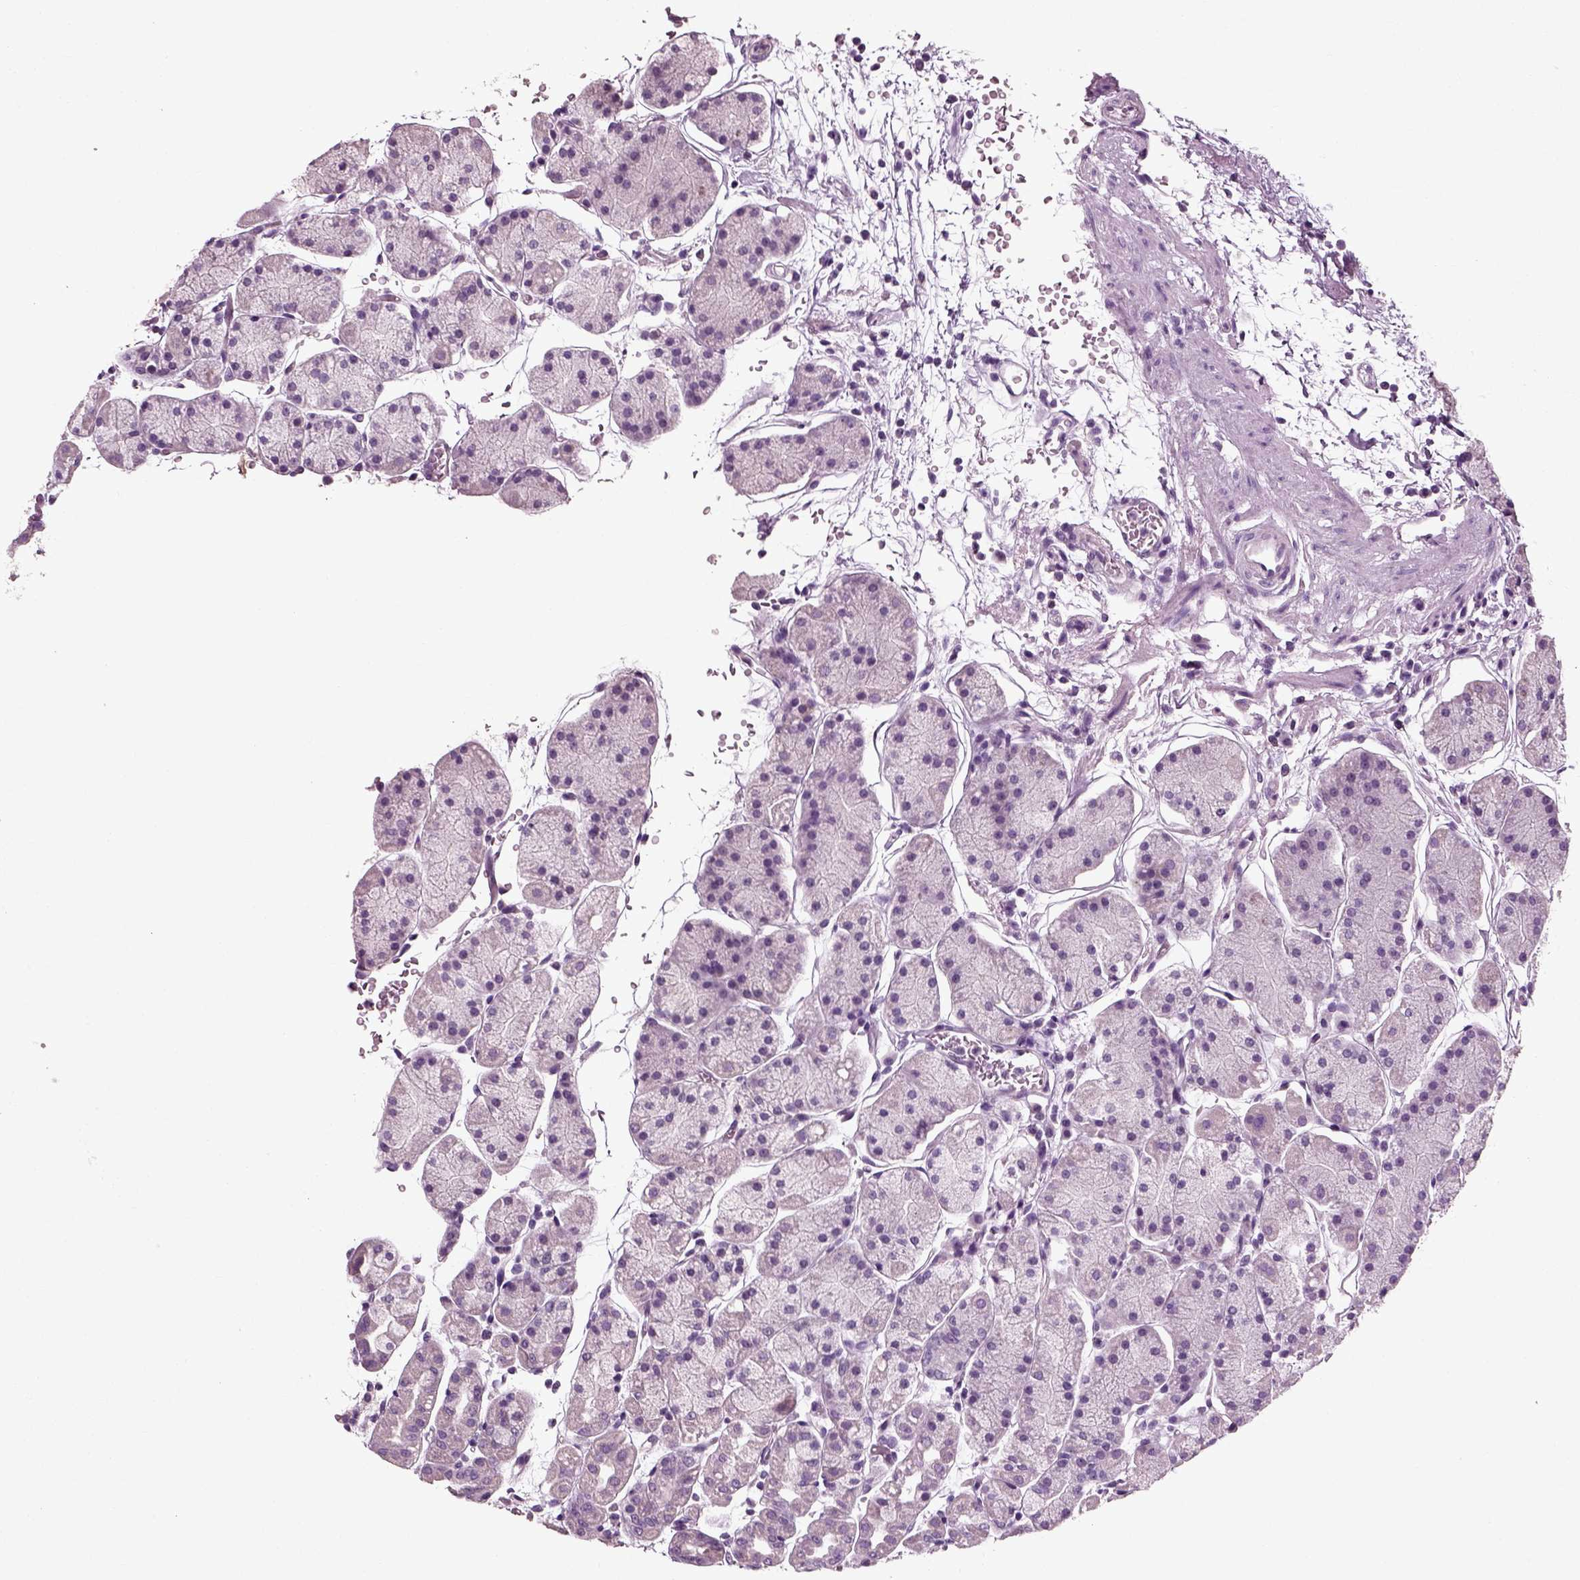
{"staining": {"intensity": "negative", "quantity": "none", "location": "none"}, "tissue": "stomach", "cell_type": "Glandular cells", "image_type": "normal", "snomed": [{"axis": "morphology", "description": "Normal tissue, NOS"}, {"axis": "topography", "description": "Stomach"}], "caption": "An immunohistochemistry (IHC) photomicrograph of unremarkable stomach is shown. There is no staining in glandular cells of stomach. (Stains: DAB immunohistochemistry (IHC) with hematoxylin counter stain, Microscopy: brightfield microscopy at high magnification).", "gene": "DEFB118", "patient": {"sex": "male", "age": 54}}